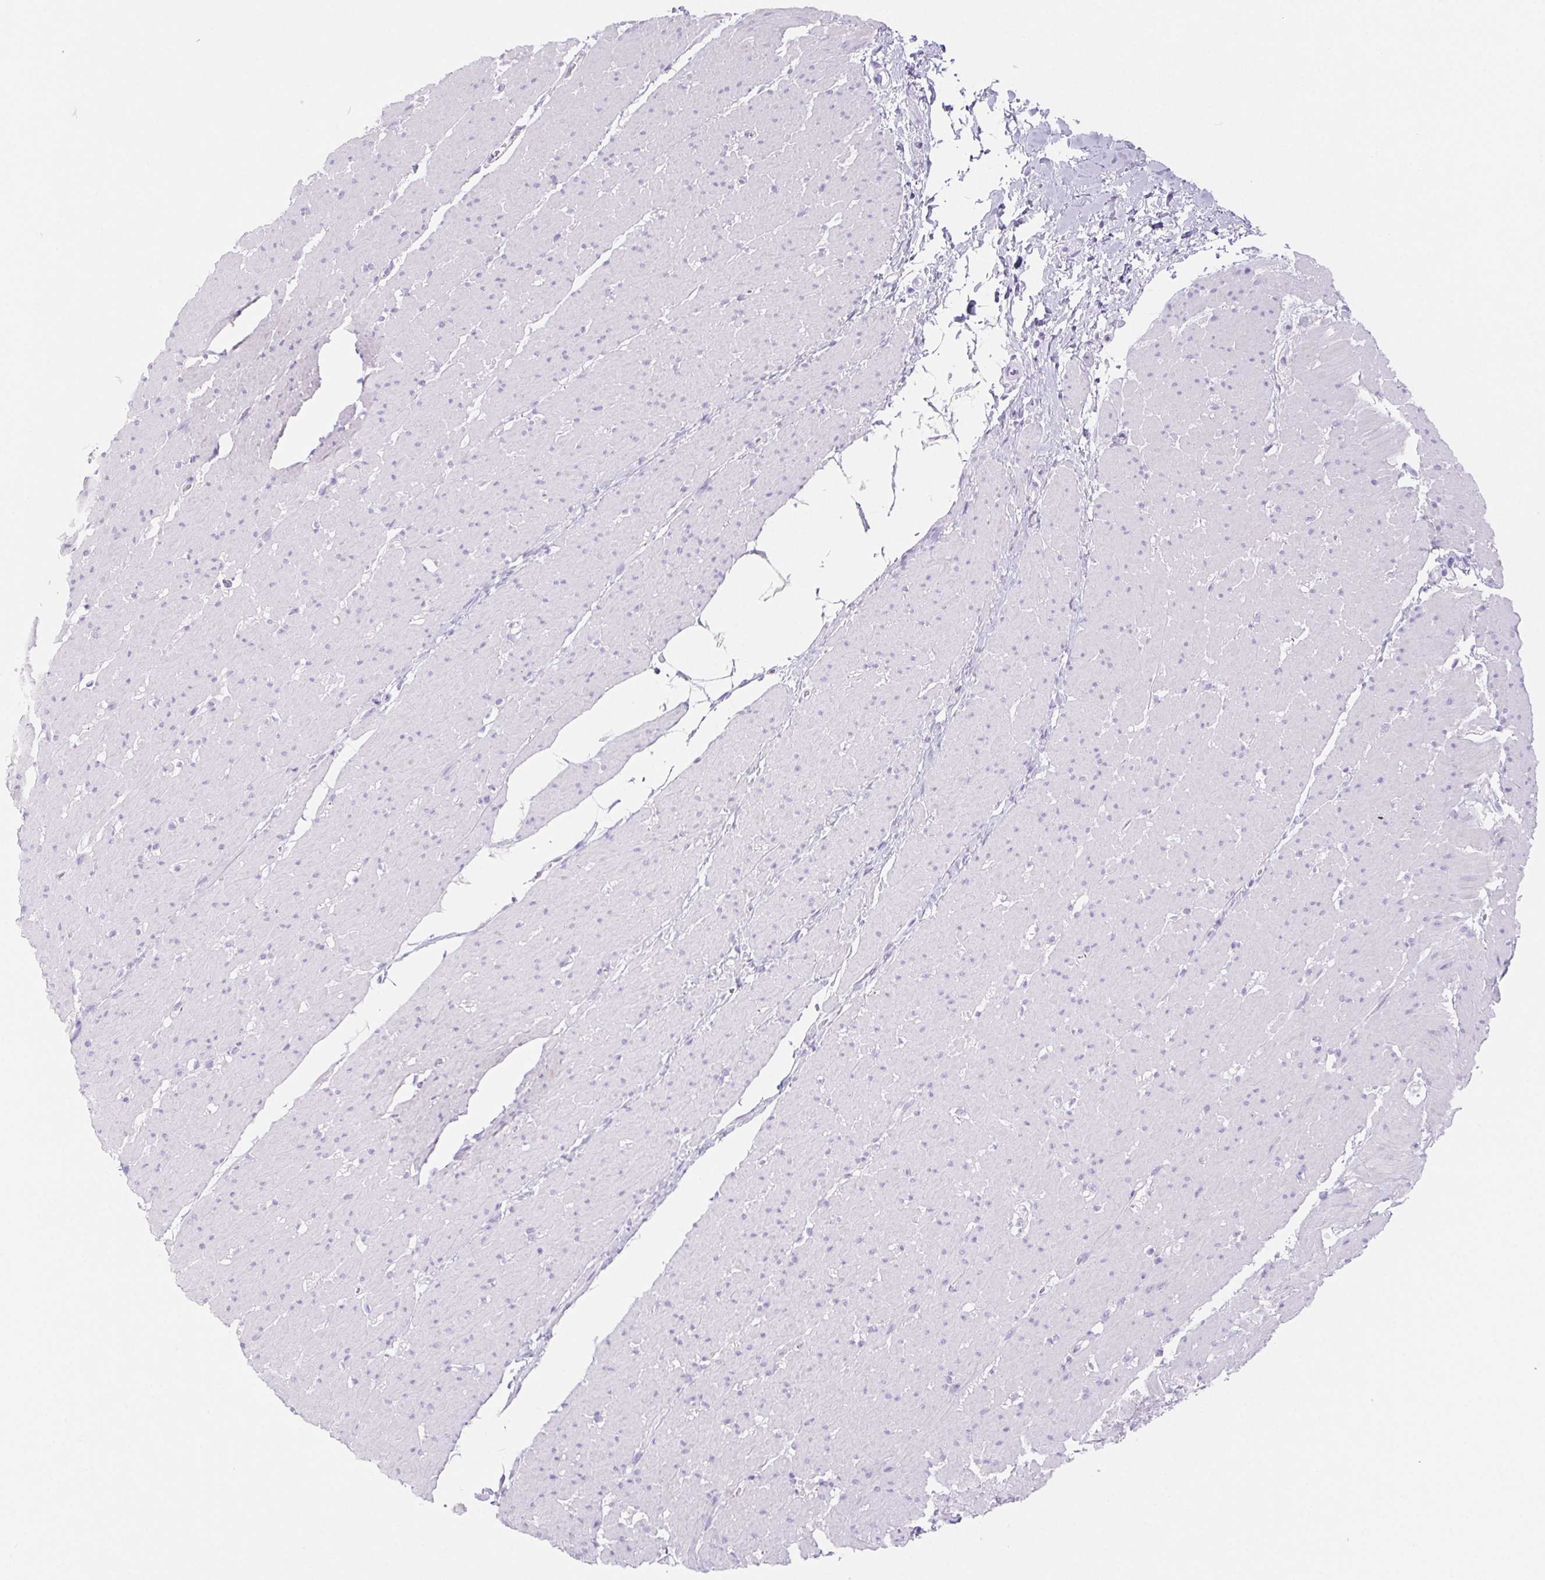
{"staining": {"intensity": "negative", "quantity": "none", "location": "none"}, "tissue": "smooth muscle", "cell_type": "Smooth muscle cells", "image_type": "normal", "snomed": [{"axis": "morphology", "description": "Normal tissue, NOS"}, {"axis": "topography", "description": "Smooth muscle"}, {"axis": "topography", "description": "Rectum"}], "caption": "Normal smooth muscle was stained to show a protein in brown. There is no significant staining in smooth muscle cells. (DAB (3,3'-diaminobenzidine) IHC visualized using brightfield microscopy, high magnification).", "gene": "PNLIP", "patient": {"sex": "male", "age": 53}}